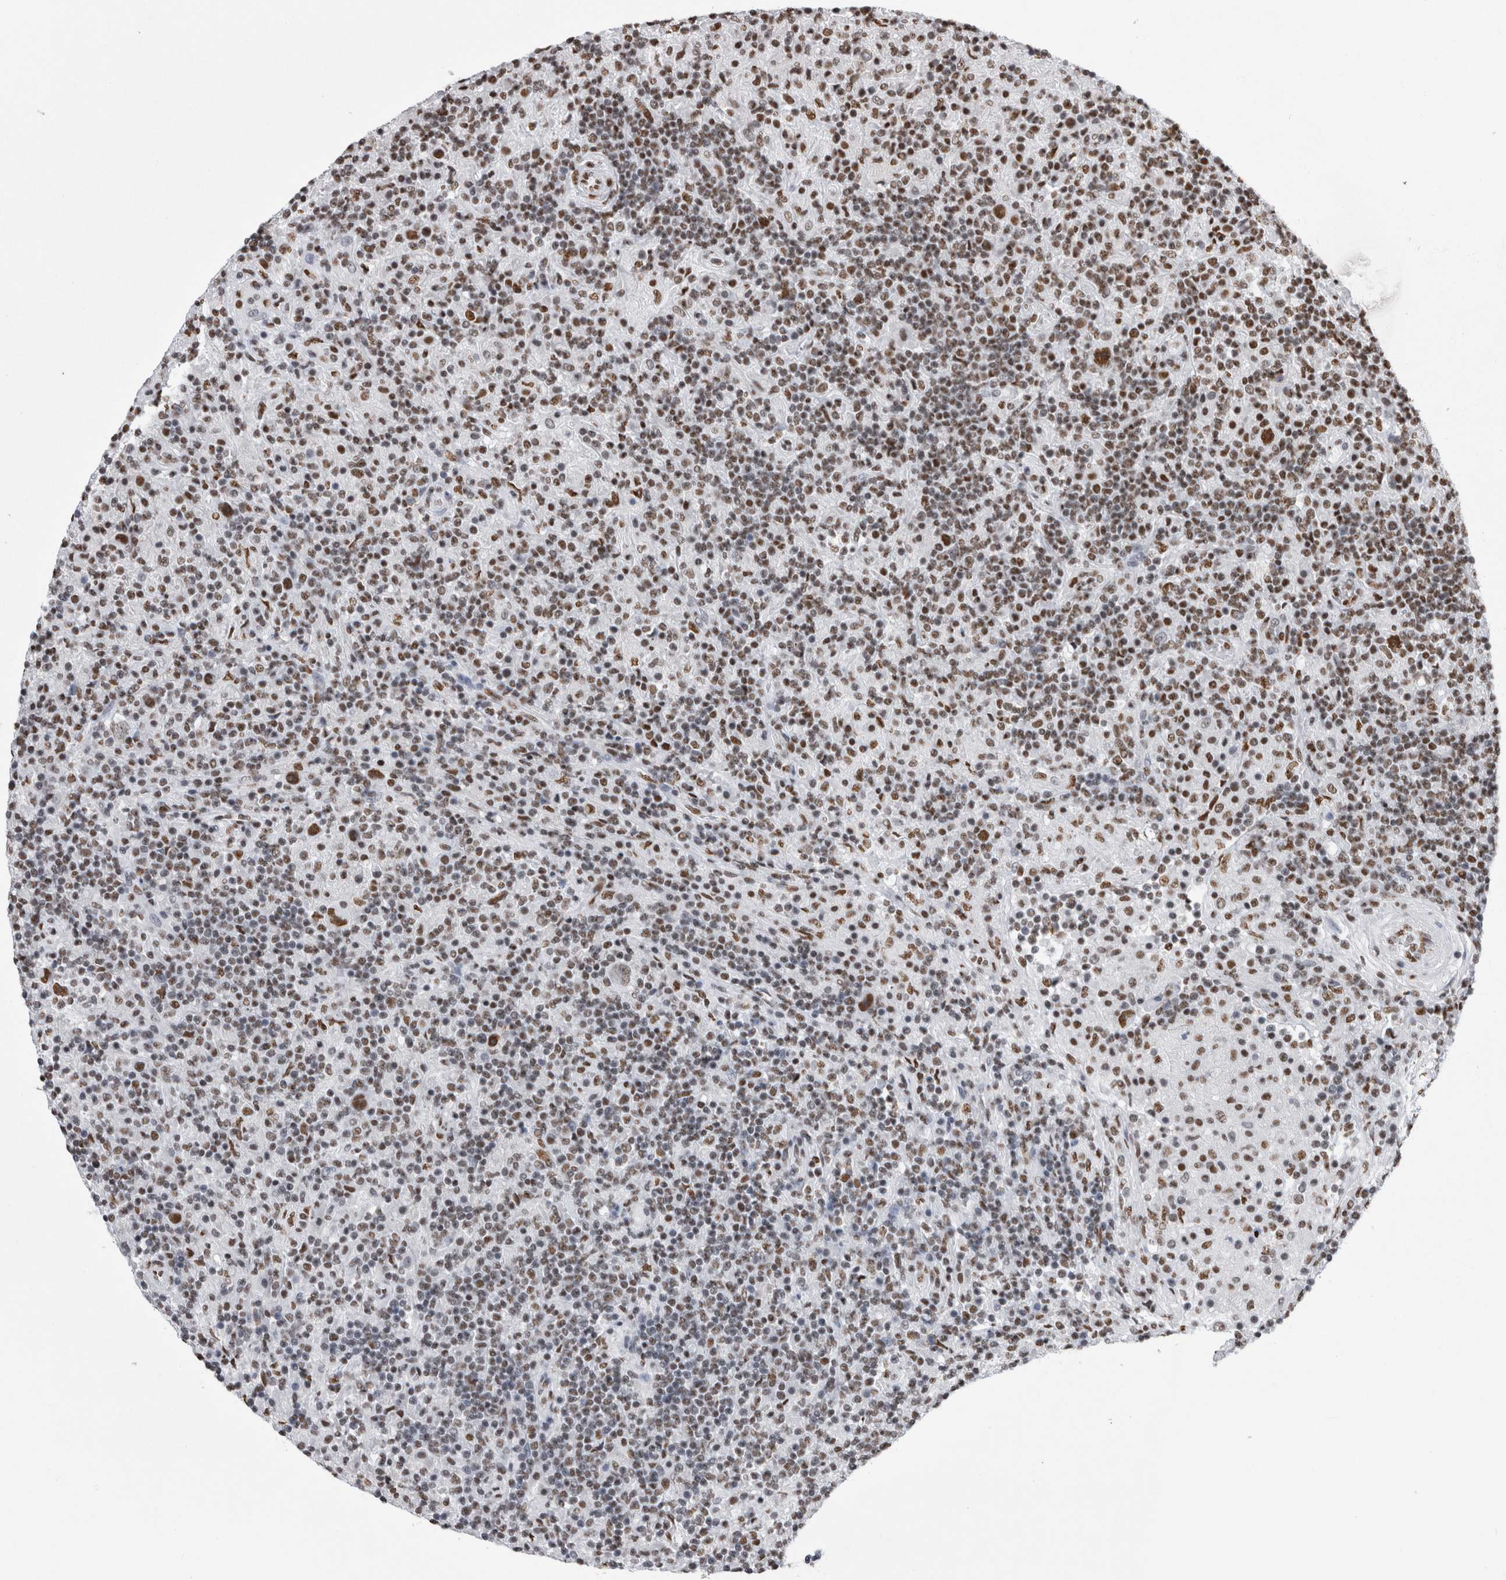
{"staining": {"intensity": "strong", "quantity": ">75%", "location": "nuclear"}, "tissue": "lymphoma", "cell_type": "Tumor cells", "image_type": "cancer", "snomed": [{"axis": "morphology", "description": "Hodgkin's disease, NOS"}, {"axis": "topography", "description": "Lymph node"}], "caption": "Hodgkin's disease tissue shows strong nuclear positivity in about >75% of tumor cells, visualized by immunohistochemistry.", "gene": "ALPK3", "patient": {"sex": "male", "age": 70}}